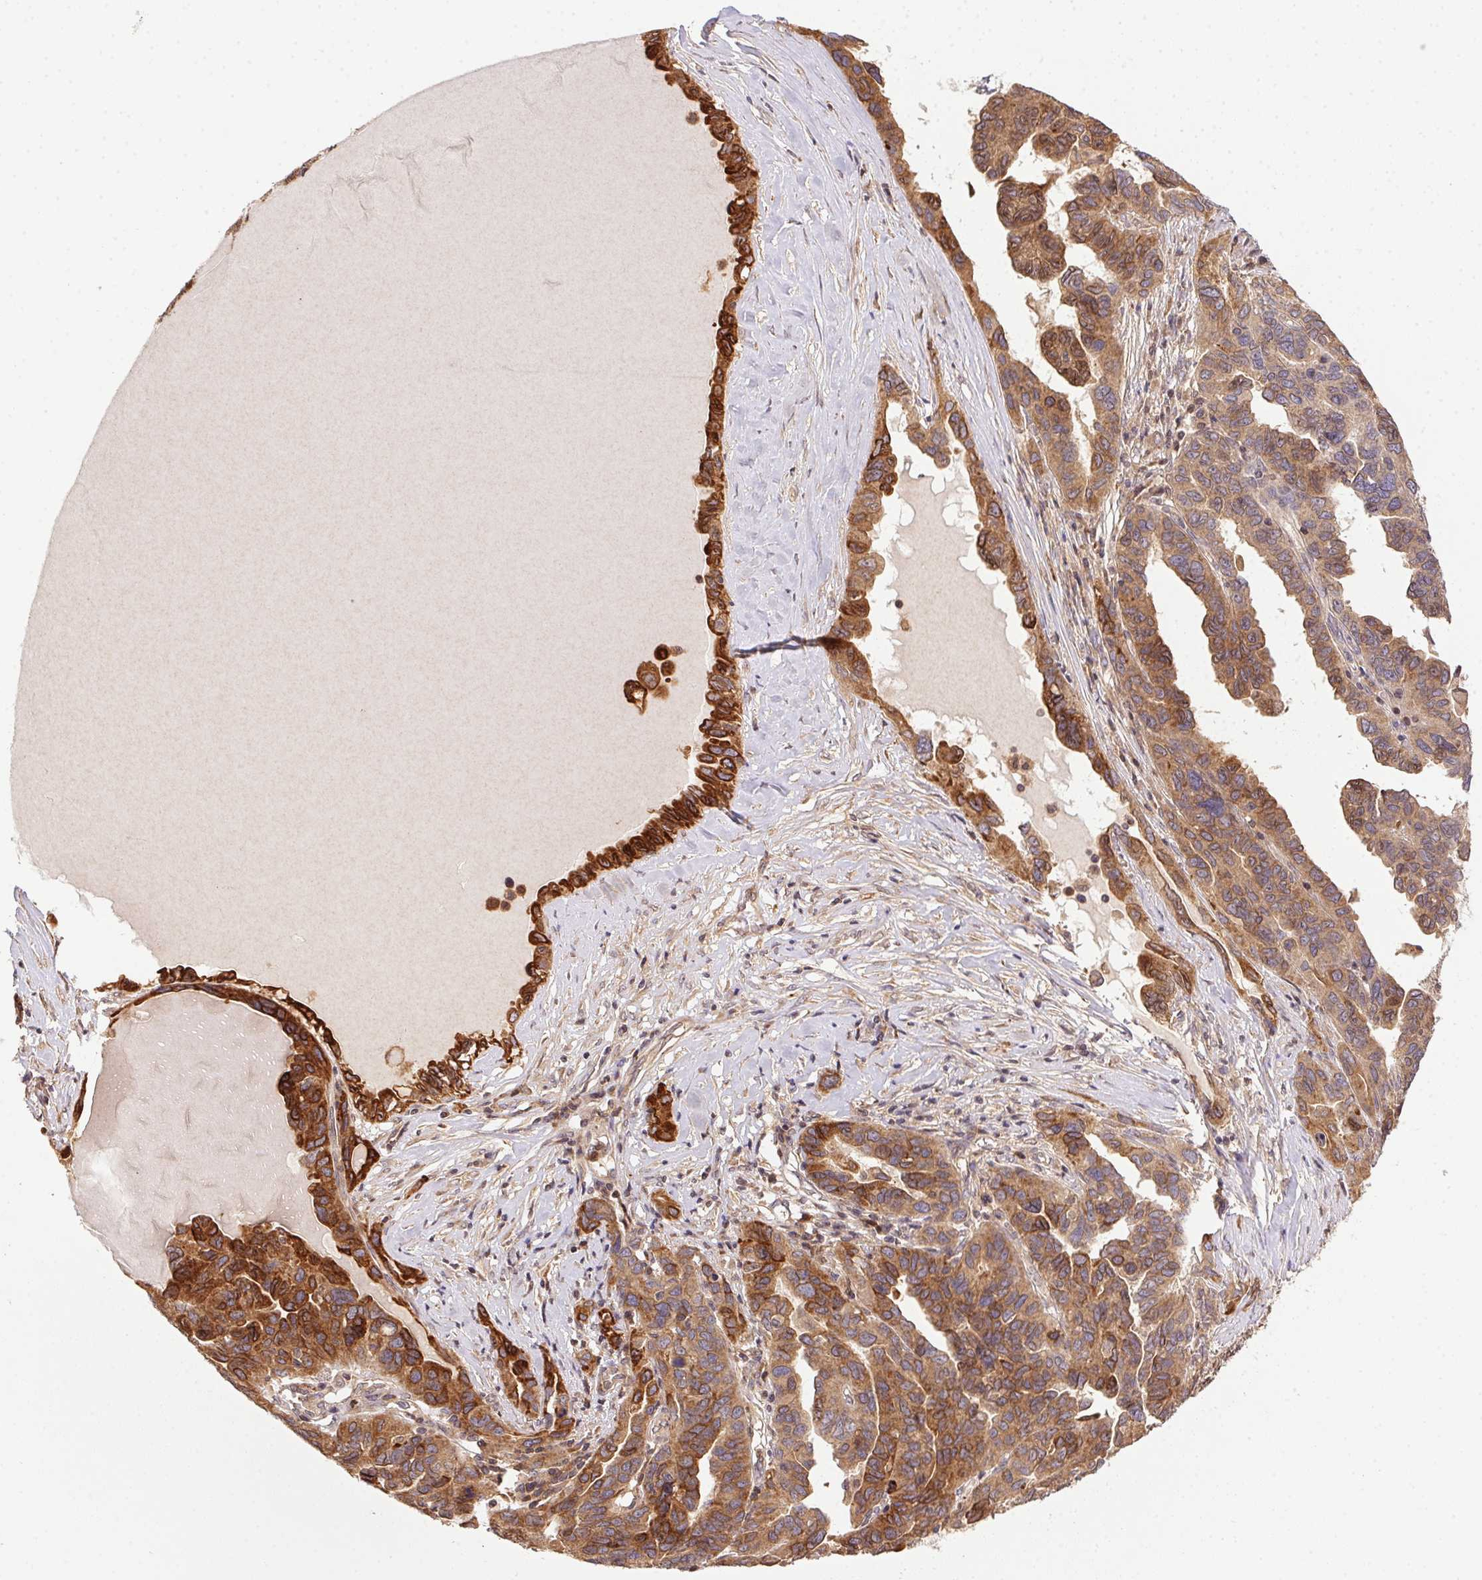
{"staining": {"intensity": "moderate", "quantity": ">75%", "location": "cytoplasmic/membranous"}, "tissue": "colorectal cancer", "cell_type": "Tumor cells", "image_type": "cancer", "snomed": [{"axis": "morphology", "description": "Normal tissue, NOS"}, {"axis": "morphology", "description": "Adenocarcinoma, NOS"}, {"axis": "topography", "description": "Colon"}], "caption": "An IHC image of tumor tissue is shown. Protein staining in brown highlights moderate cytoplasmic/membranous positivity in colorectal adenocarcinoma within tumor cells. The staining was performed using DAB (3,3'-diaminobenzidine) to visualize the protein expression in brown, while the nuclei were stained in blue with hematoxylin (Magnification: 20x).", "gene": "MEX3D", "patient": {"sex": "female", "age": 48}}